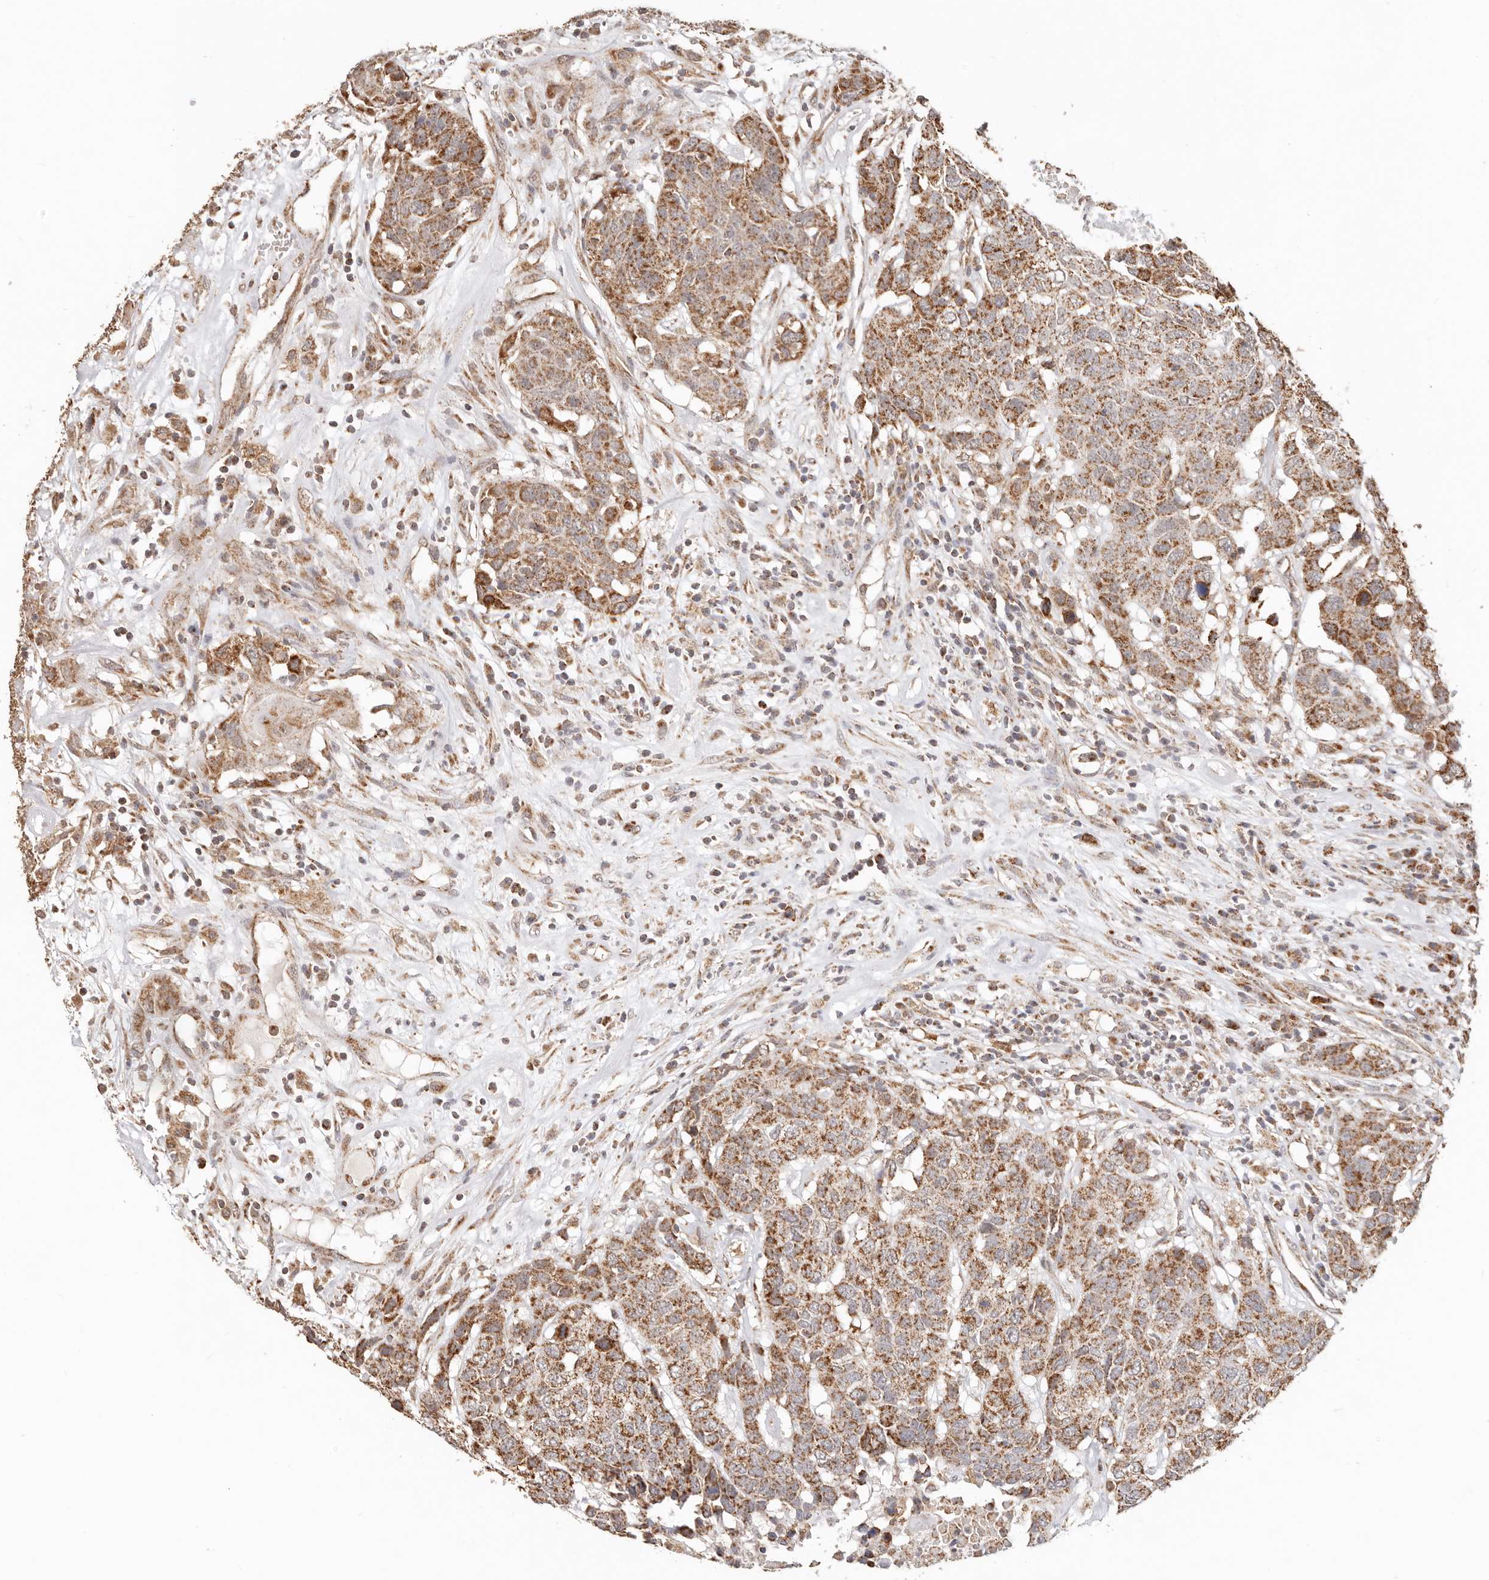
{"staining": {"intensity": "moderate", "quantity": ">75%", "location": "cytoplasmic/membranous"}, "tissue": "head and neck cancer", "cell_type": "Tumor cells", "image_type": "cancer", "snomed": [{"axis": "morphology", "description": "Squamous cell carcinoma, NOS"}, {"axis": "topography", "description": "Head-Neck"}], "caption": "There is medium levels of moderate cytoplasmic/membranous expression in tumor cells of head and neck cancer, as demonstrated by immunohistochemical staining (brown color).", "gene": "NDUFB11", "patient": {"sex": "male", "age": 66}}